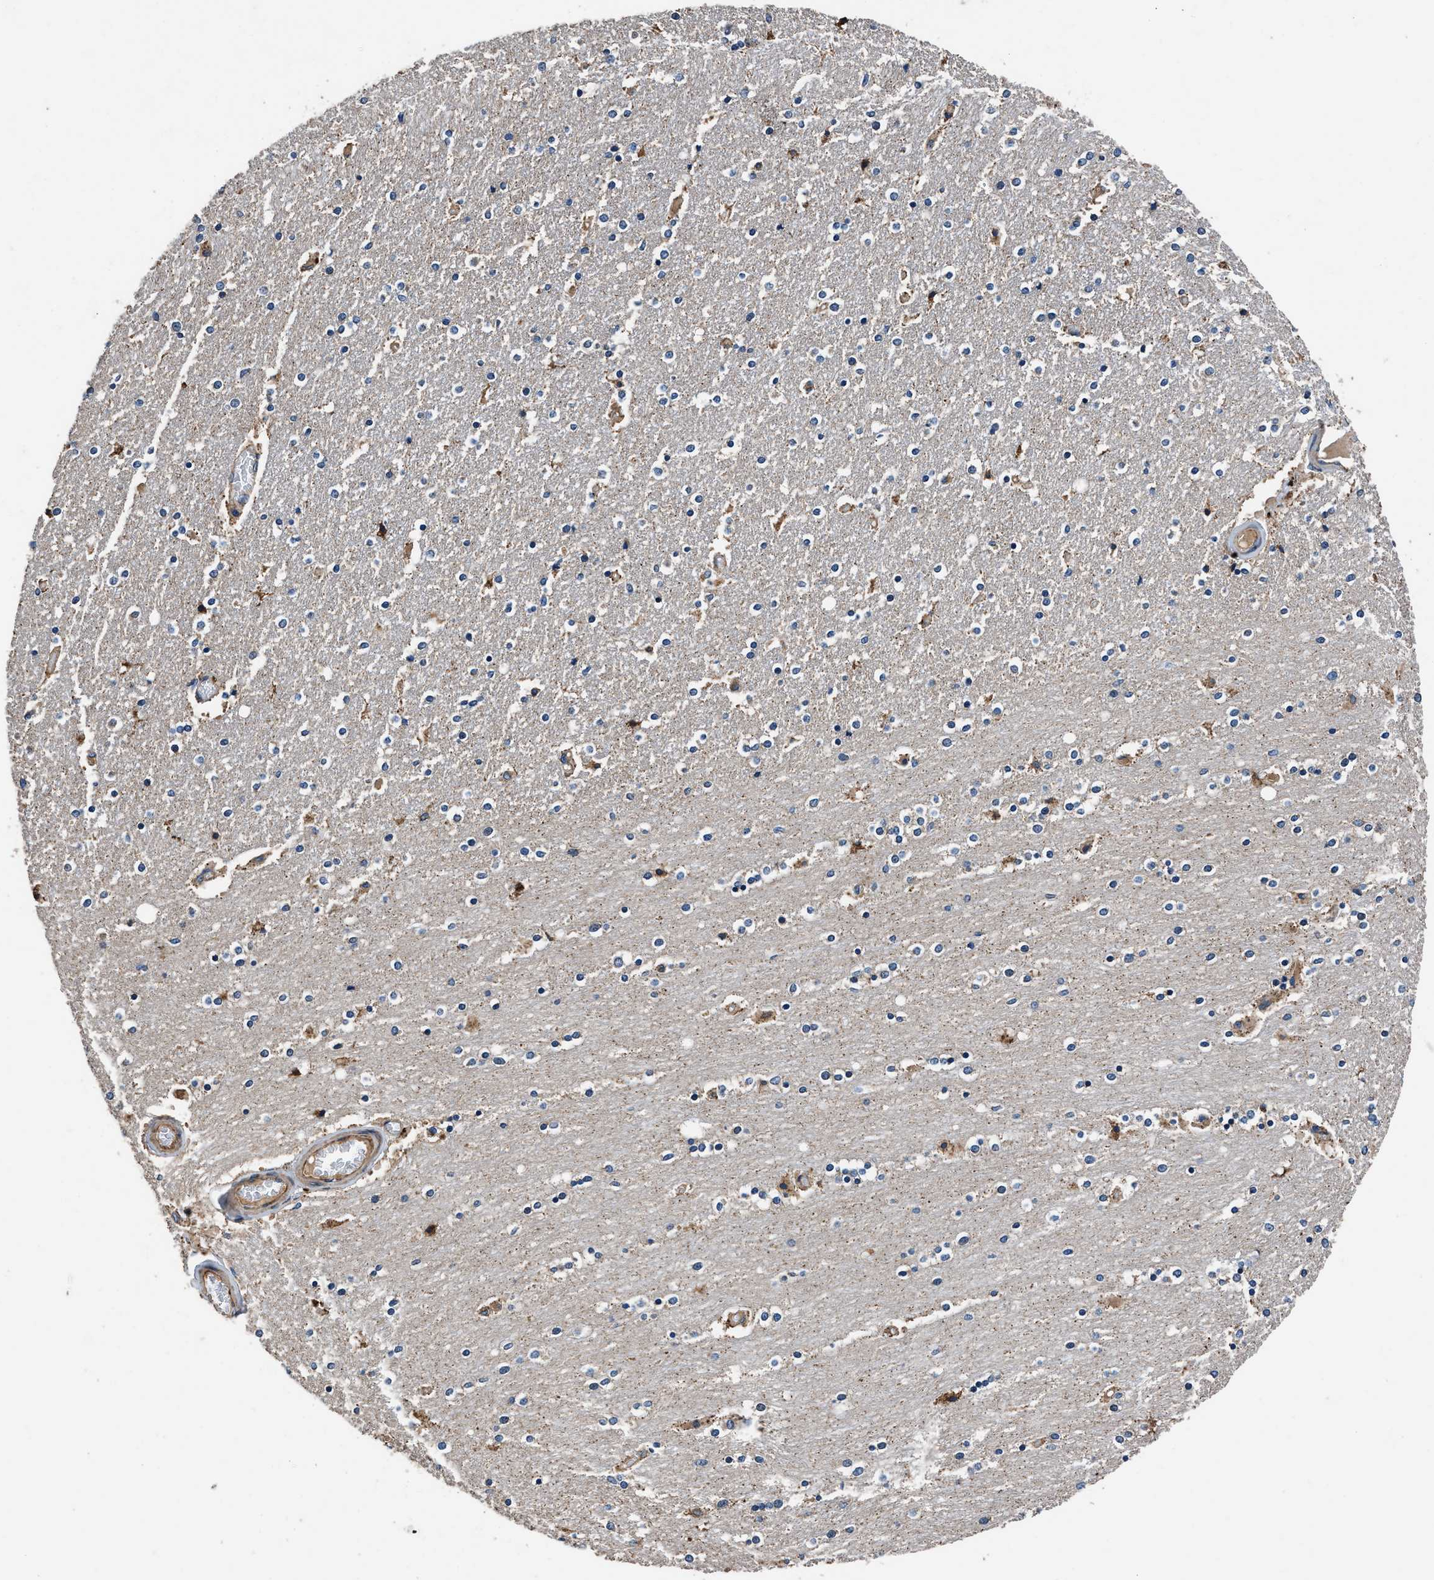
{"staining": {"intensity": "weak", "quantity": "<25%", "location": "cytoplasmic/membranous"}, "tissue": "caudate", "cell_type": "Glial cells", "image_type": "normal", "snomed": [{"axis": "morphology", "description": "Normal tissue, NOS"}, {"axis": "topography", "description": "Lateral ventricle wall"}], "caption": "Protein analysis of normal caudate shows no significant positivity in glial cells. (DAB IHC with hematoxylin counter stain).", "gene": "DHRS7B", "patient": {"sex": "female", "age": 54}}